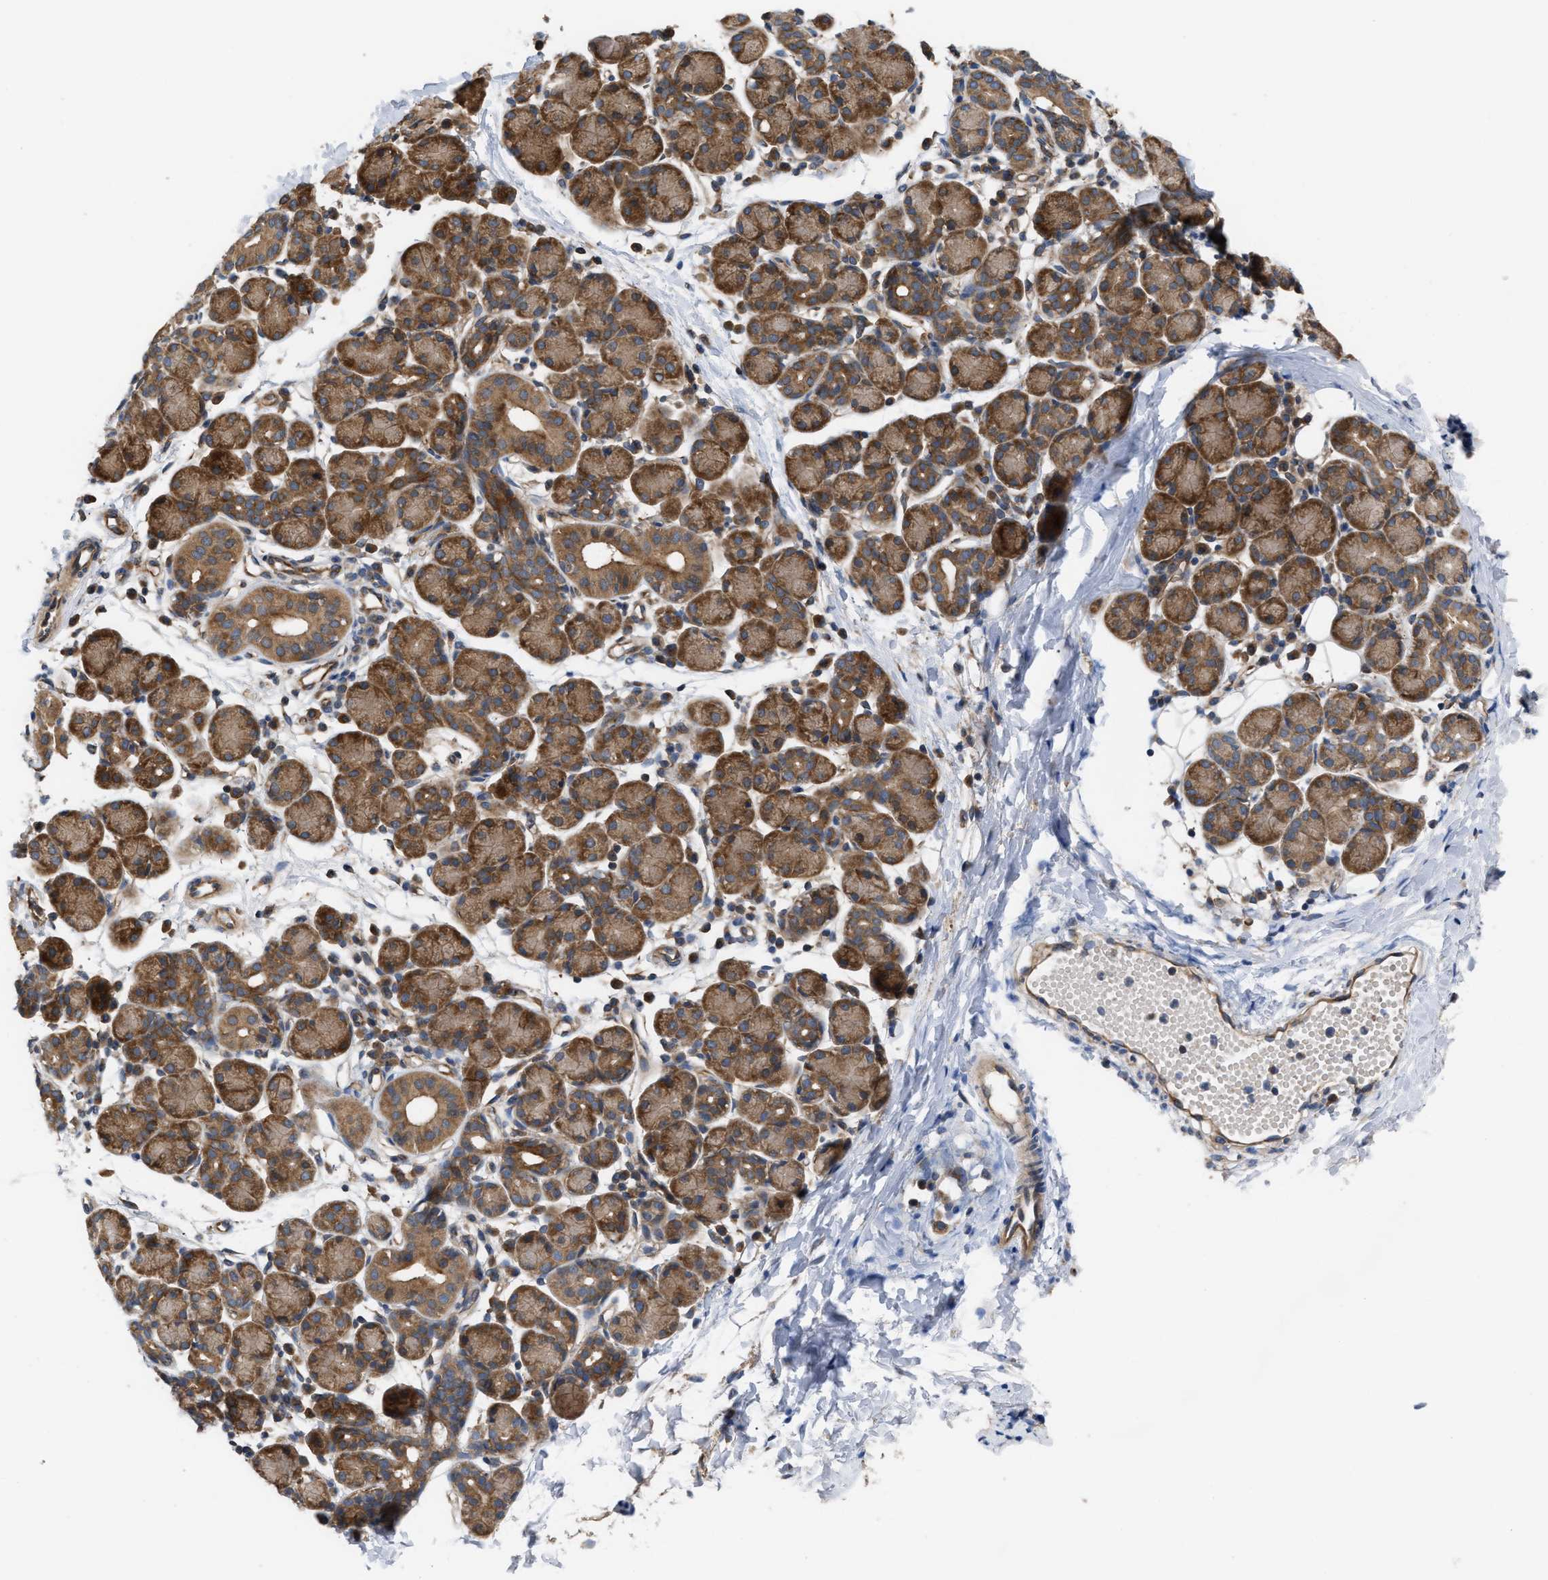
{"staining": {"intensity": "moderate", "quantity": ">75%", "location": "cytoplasmic/membranous"}, "tissue": "salivary gland", "cell_type": "Glandular cells", "image_type": "normal", "snomed": [{"axis": "morphology", "description": "Normal tissue, NOS"}, {"axis": "morphology", "description": "Inflammation, NOS"}, {"axis": "topography", "description": "Lymph node"}, {"axis": "topography", "description": "Salivary gland"}], "caption": "Protein staining of normal salivary gland exhibits moderate cytoplasmic/membranous staining in approximately >75% of glandular cells.", "gene": "LAPTM4B", "patient": {"sex": "male", "age": 3}}